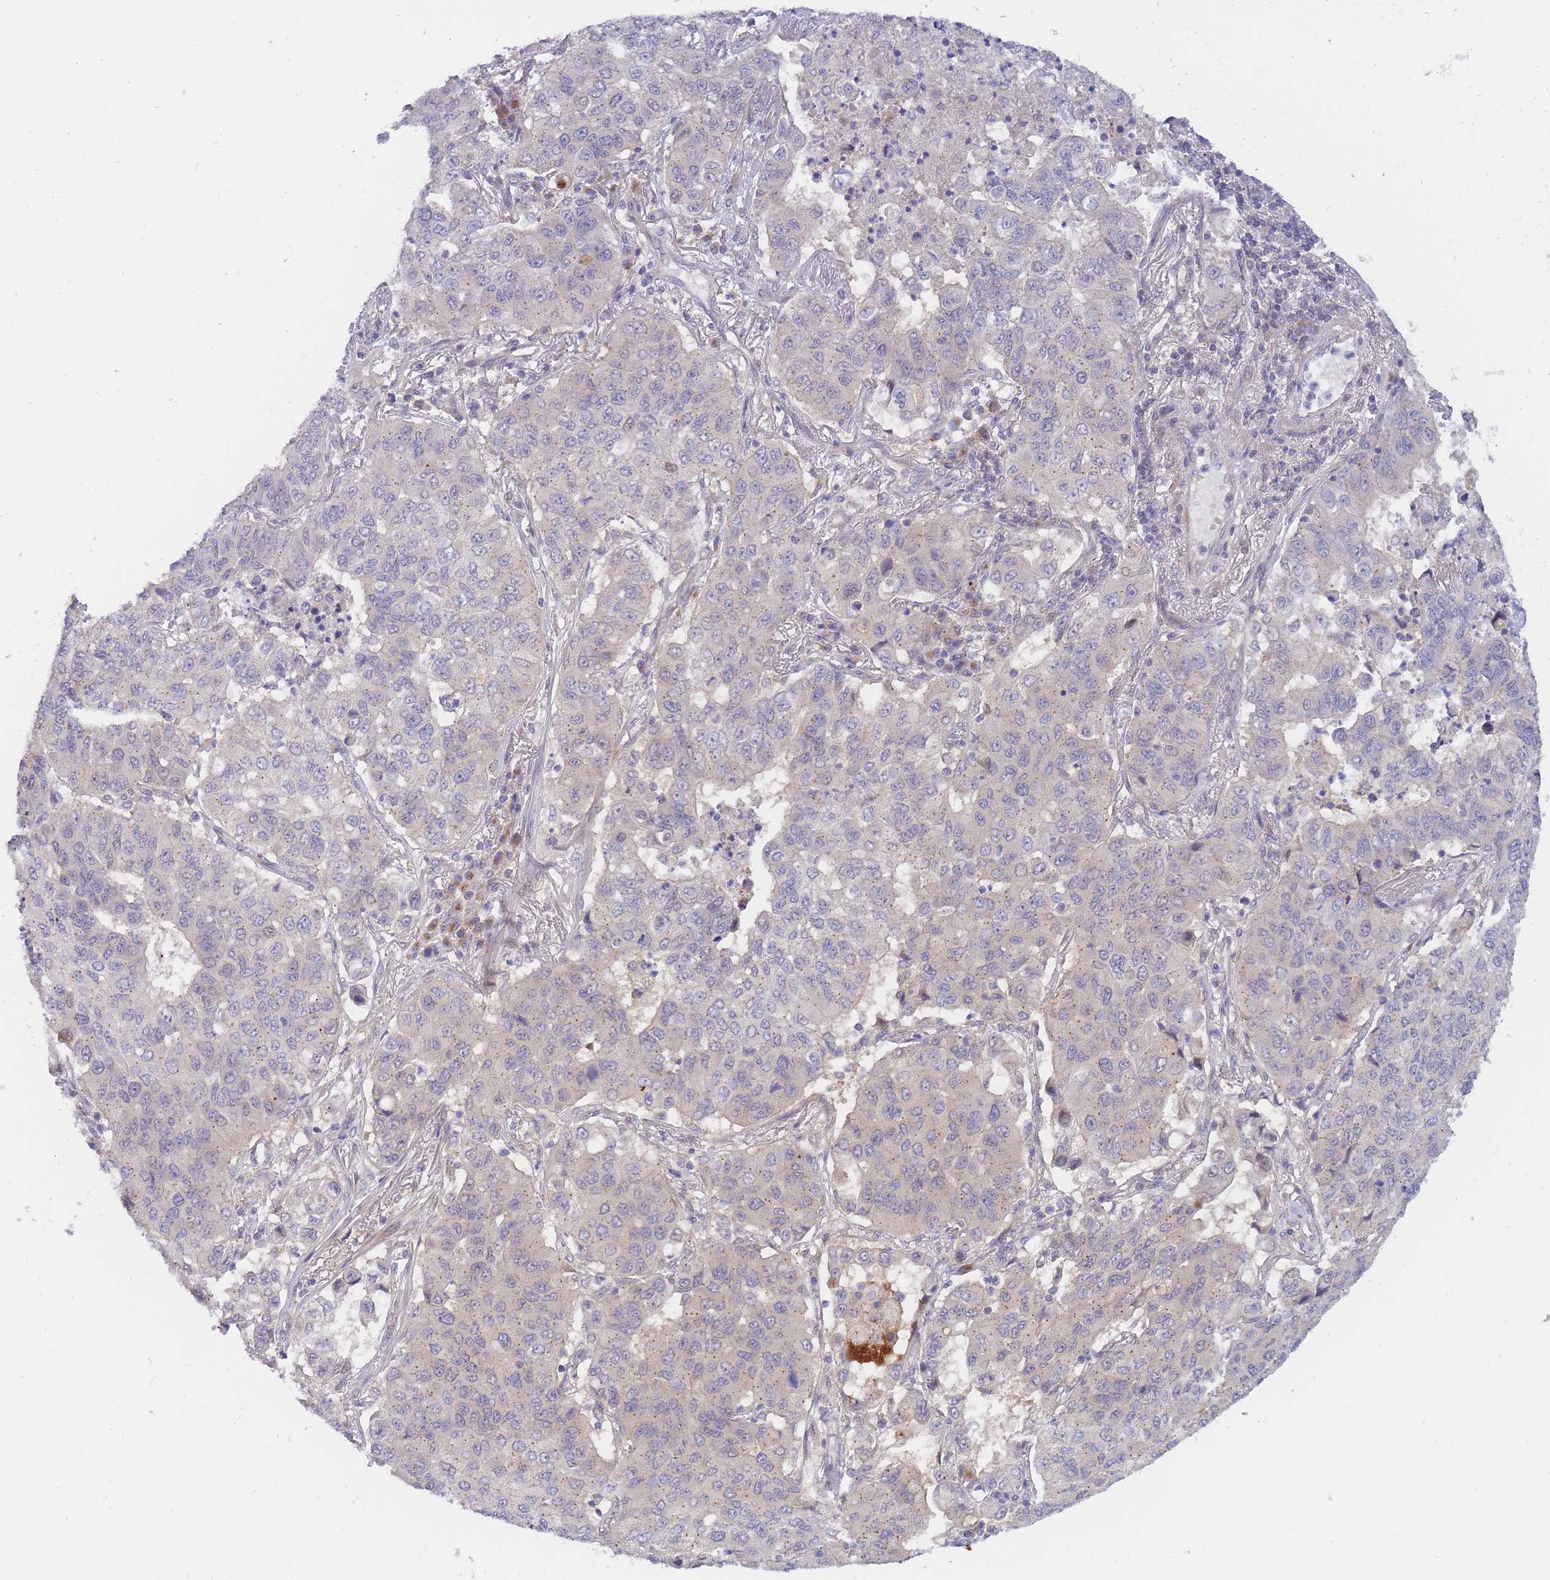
{"staining": {"intensity": "negative", "quantity": "none", "location": "none"}, "tissue": "lung cancer", "cell_type": "Tumor cells", "image_type": "cancer", "snomed": [{"axis": "morphology", "description": "Squamous cell carcinoma, NOS"}, {"axis": "topography", "description": "Lung"}], "caption": "There is no significant staining in tumor cells of lung cancer (squamous cell carcinoma).", "gene": "APOL4", "patient": {"sex": "male", "age": 74}}